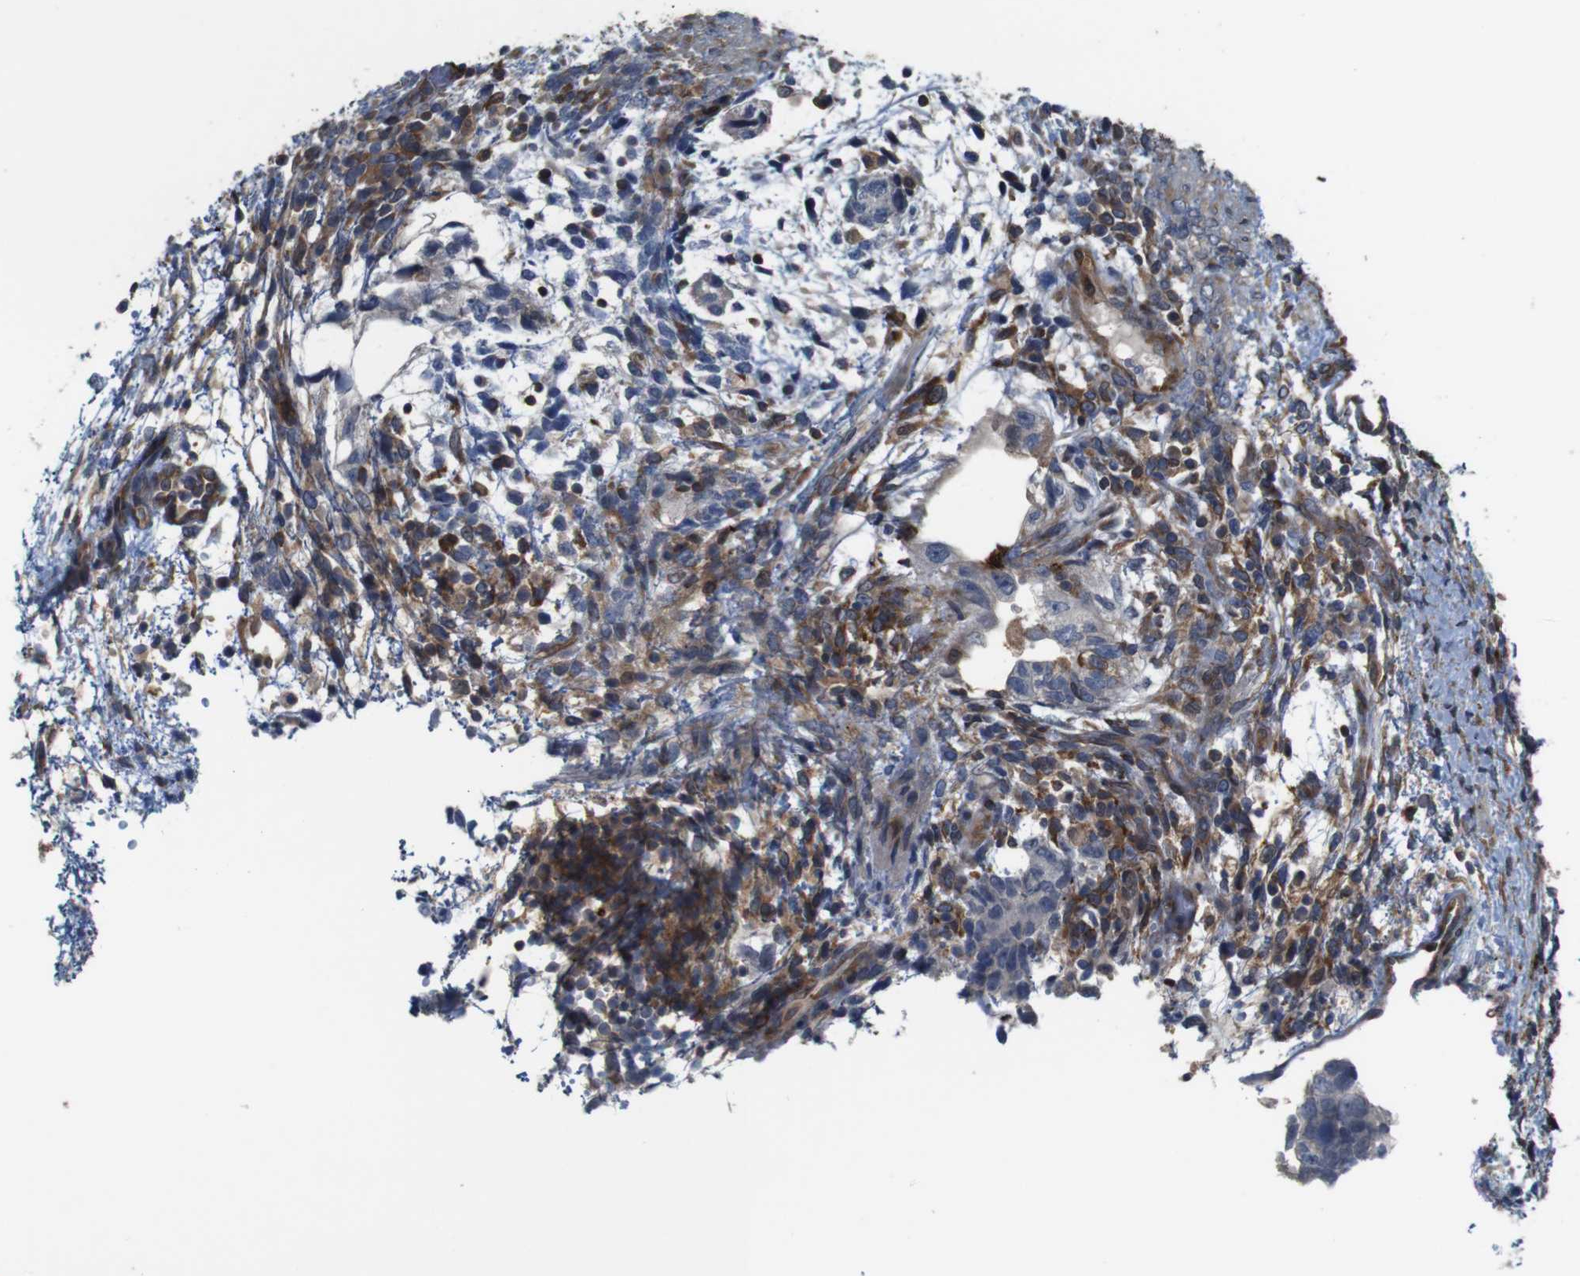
{"staining": {"intensity": "negative", "quantity": "none", "location": "none"}, "tissue": "testis cancer", "cell_type": "Tumor cells", "image_type": "cancer", "snomed": [{"axis": "morphology", "description": "Carcinoma, Embryonal, NOS"}, {"axis": "topography", "description": "Testis"}], "caption": "The micrograph exhibits no staining of tumor cells in embryonal carcinoma (testis).", "gene": "PCOLCE2", "patient": {"sex": "male", "age": 36}}